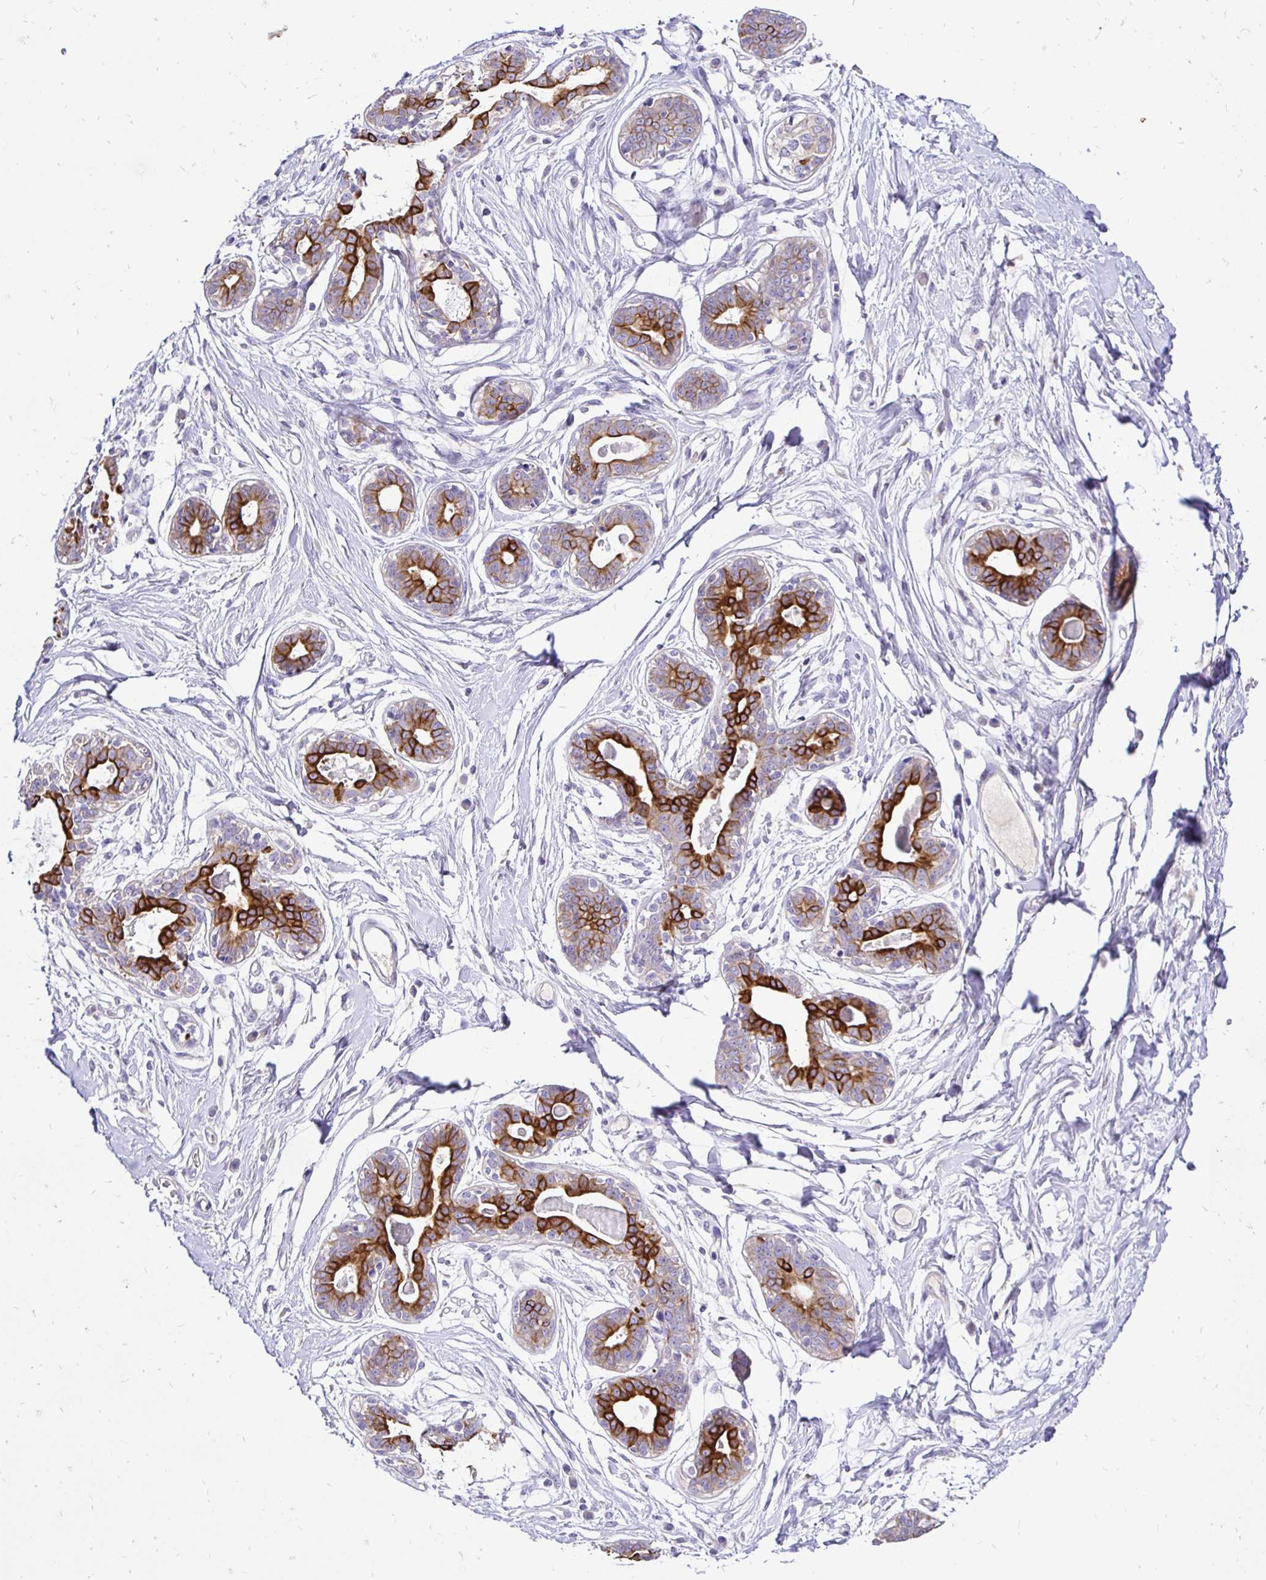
{"staining": {"intensity": "negative", "quantity": "none", "location": "none"}, "tissue": "breast", "cell_type": "Adipocytes", "image_type": "normal", "snomed": [{"axis": "morphology", "description": "Normal tissue, NOS"}, {"axis": "topography", "description": "Breast"}], "caption": "Adipocytes show no significant staining in unremarkable breast. The staining is performed using DAB brown chromogen with nuclei counter-stained in using hematoxylin.", "gene": "TAF1D", "patient": {"sex": "female", "age": 45}}